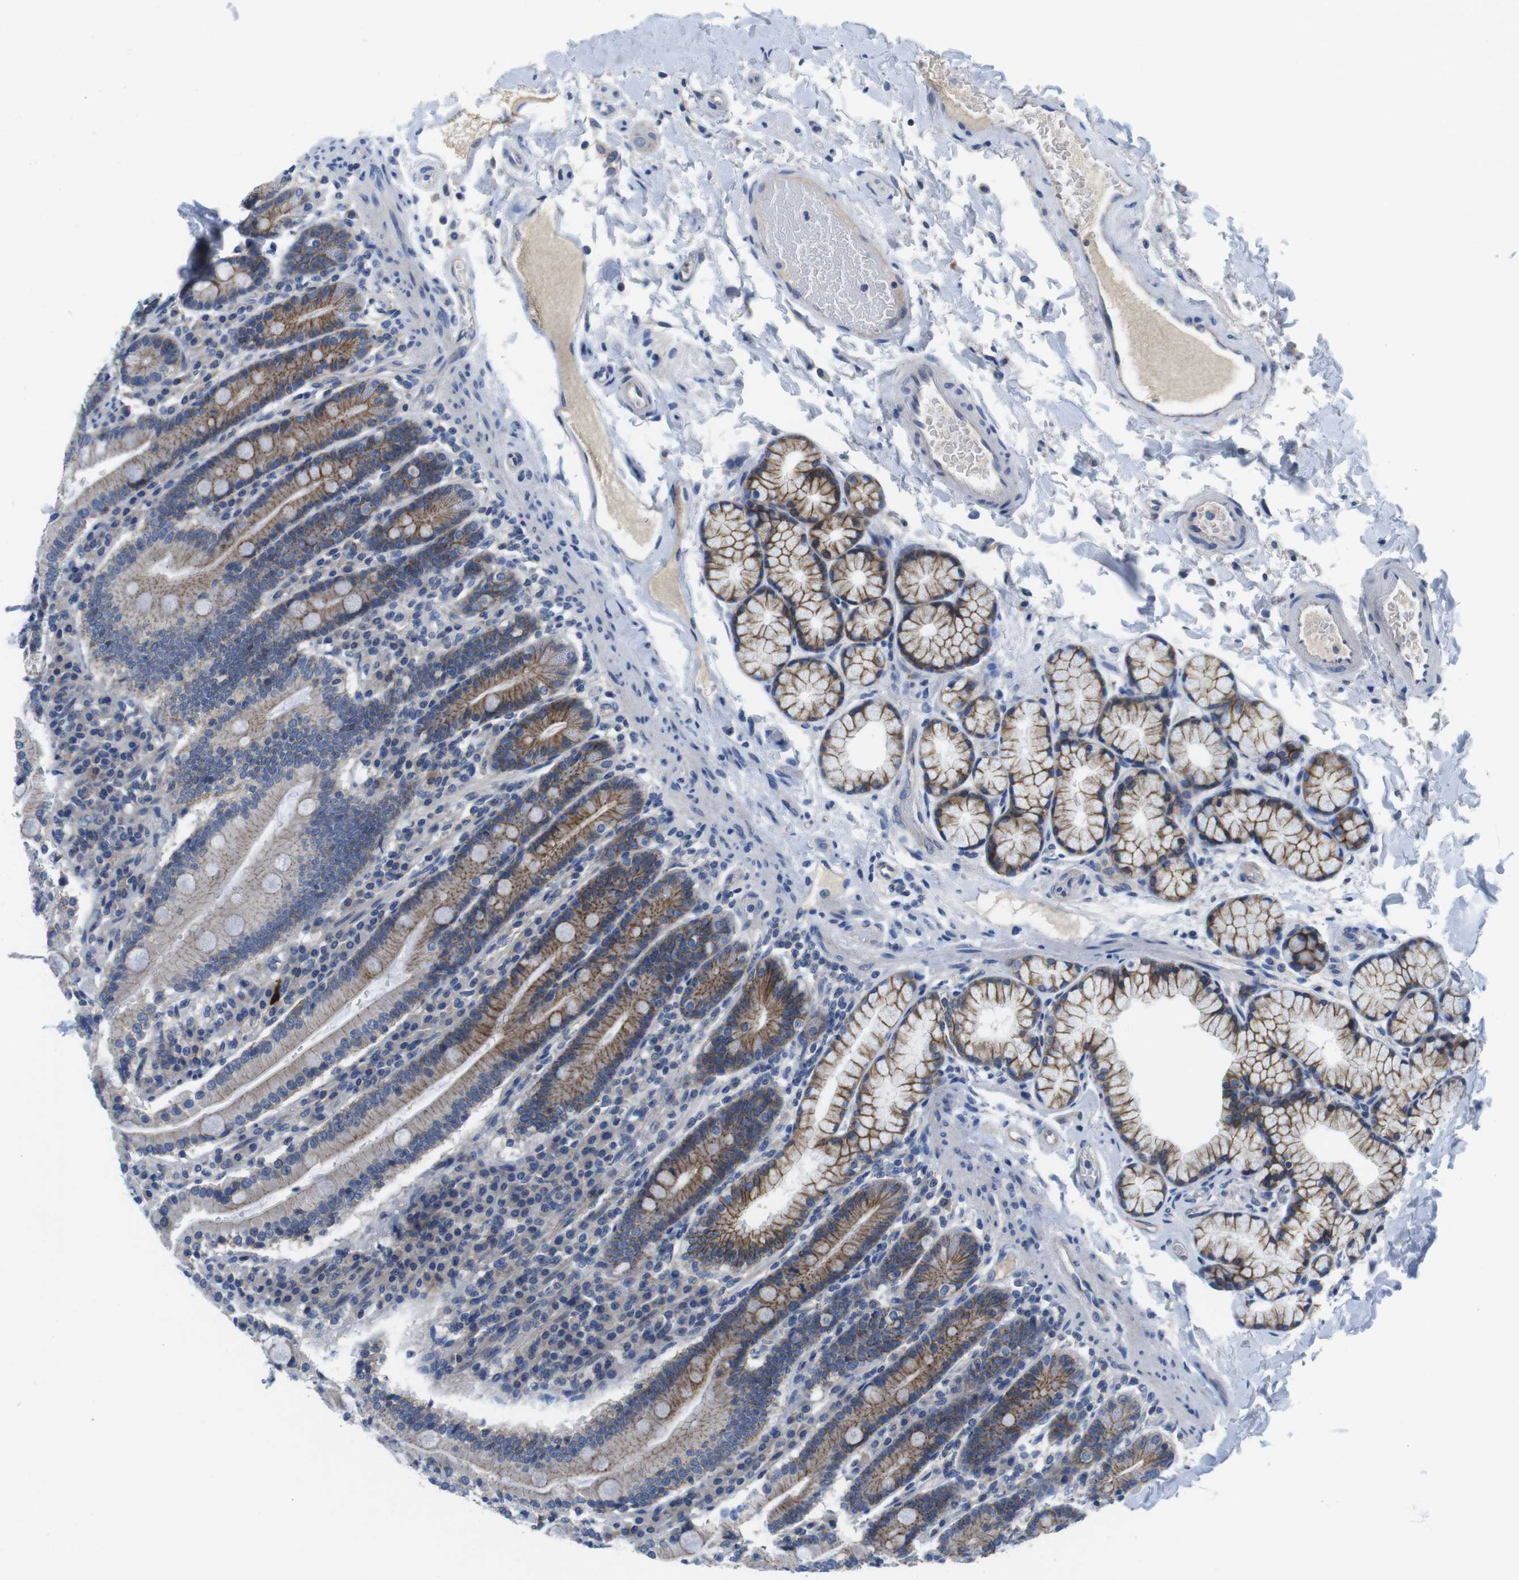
{"staining": {"intensity": "moderate", "quantity": ">75%", "location": "cytoplasmic/membranous"}, "tissue": "duodenum", "cell_type": "Glandular cells", "image_type": "normal", "snomed": [{"axis": "morphology", "description": "Normal tissue, NOS"}, {"axis": "topography", "description": "Small intestine, NOS"}], "caption": "Immunohistochemical staining of benign human duodenum shows medium levels of moderate cytoplasmic/membranous expression in approximately >75% of glandular cells.", "gene": "SCRIB", "patient": {"sex": "female", "age": 71}}